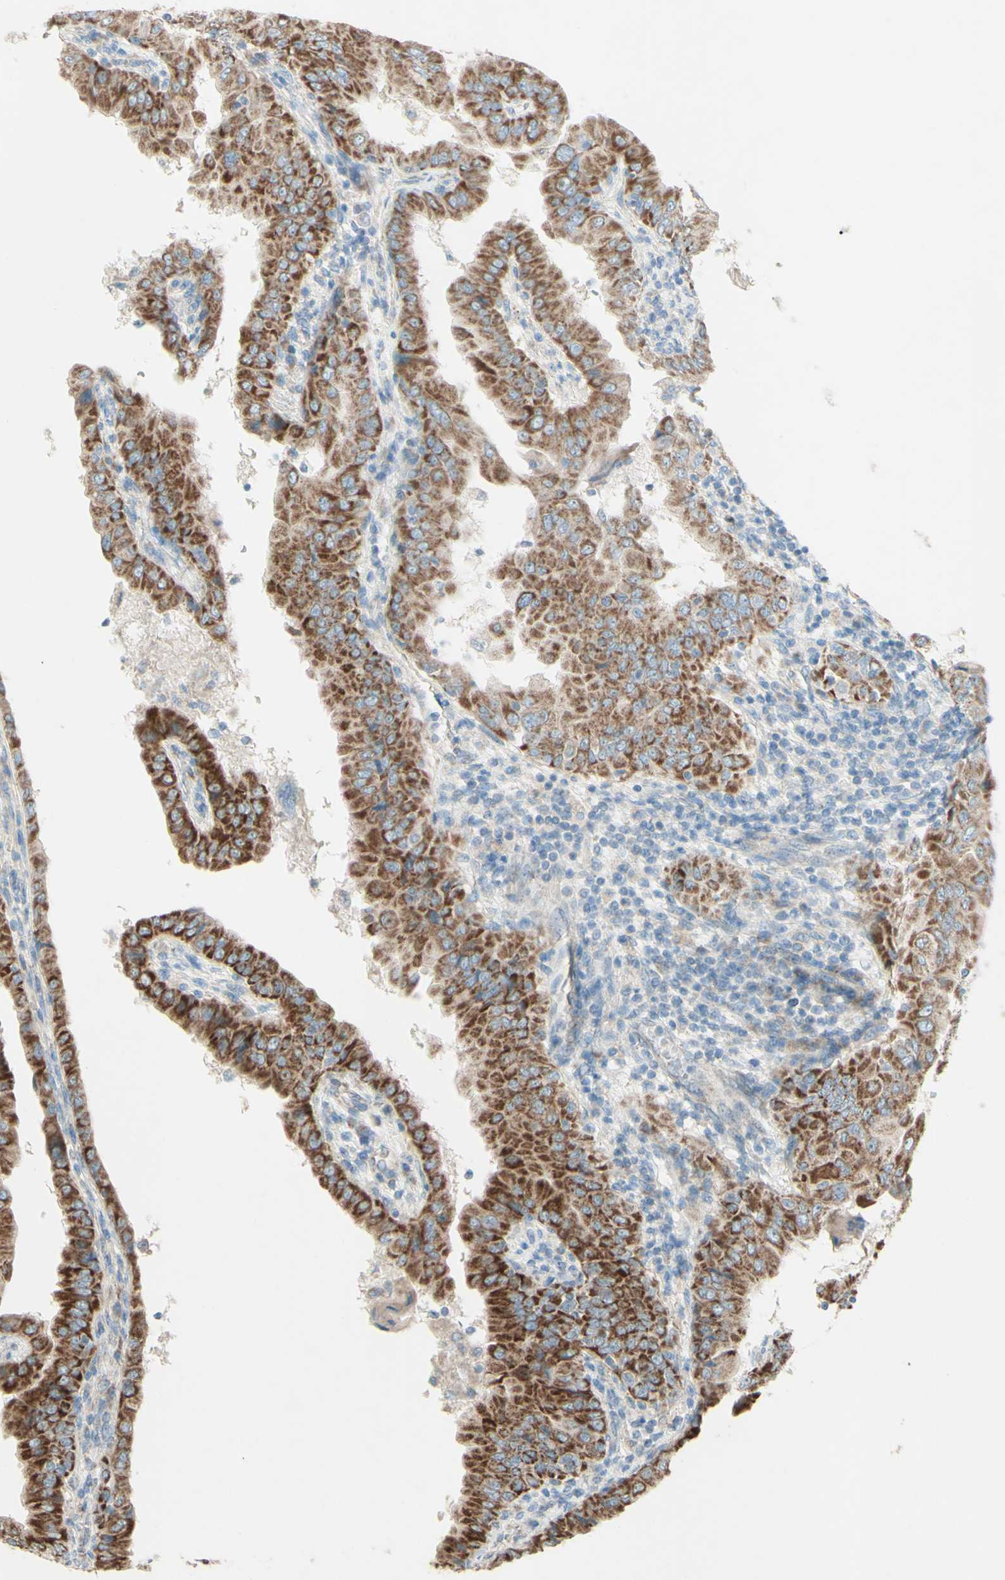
{"staining": {"intensity": "strong", "quantity": ">75%", "location": "cytoplasmic/membranous"}, "tissue": "thyroid cancer", "cell_type": "Tumor cells", "image_type": "cancer", "snomed": [{"axis": "morphology", "description": "Papillary adenocarcinoma, NOS"}, {"axis": "topography", "description": "Thyroid gland"}], "caption": "Immunohistochemistry image of human papillary adenocarcinoma (thyroid) stained for a protein (brown), which shows high levels of strong cytoplasmic/membranous staining in about >75% of tumor cells.", "gene": "RHOT1", "patient": {"sex": "male", "age": 33}}